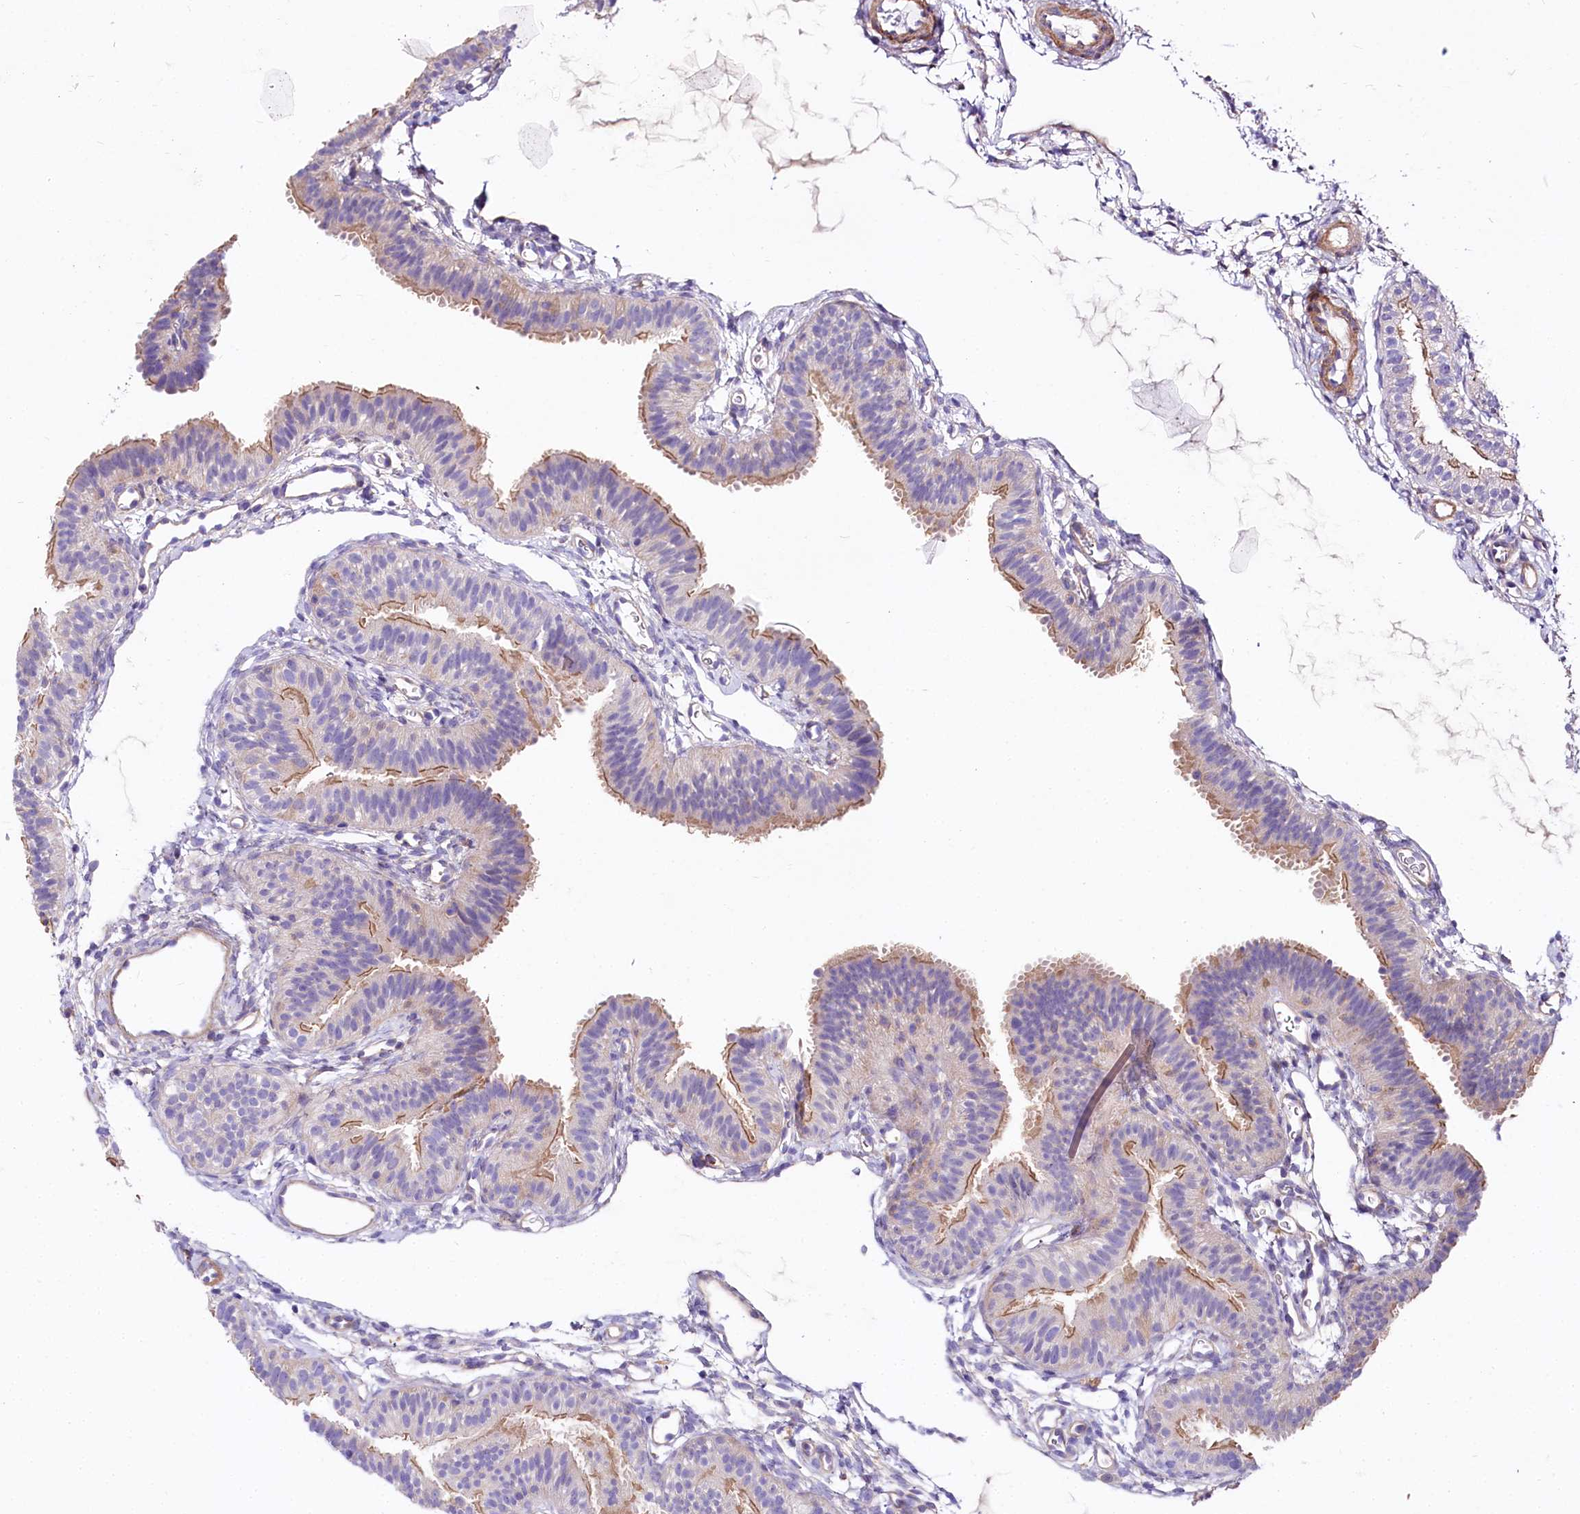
{"staining": {"intensity": "moderate", "quantity": "<25%", "location": "cytoplasmic/membranous"}, "tissue": "fallopian tube", "cell_type": "Glandular cells", "image_type": "normal", "snomed": [{"axis": "morphology", "description": "Normal tissue, NOS"}, {"axis": "topography", "description": "Fallopian tube"}], "caption": "High-magnification brightfield microscopy of unremarkable fallopian tube stained with DAB (3,3'-diaminobenzidine) (brown) and counterstained with hematoxylin (blue). glandular cells exhibit moderate cytoplasmic/membranous staining is seen in about<25% of cells. (DAB (3,3'-diaminobenzidine) = brown stain, brightfield microscopy at high magnification).", "gene": "FCHSD2", "patient": {"sex": "female", "age": 35}}